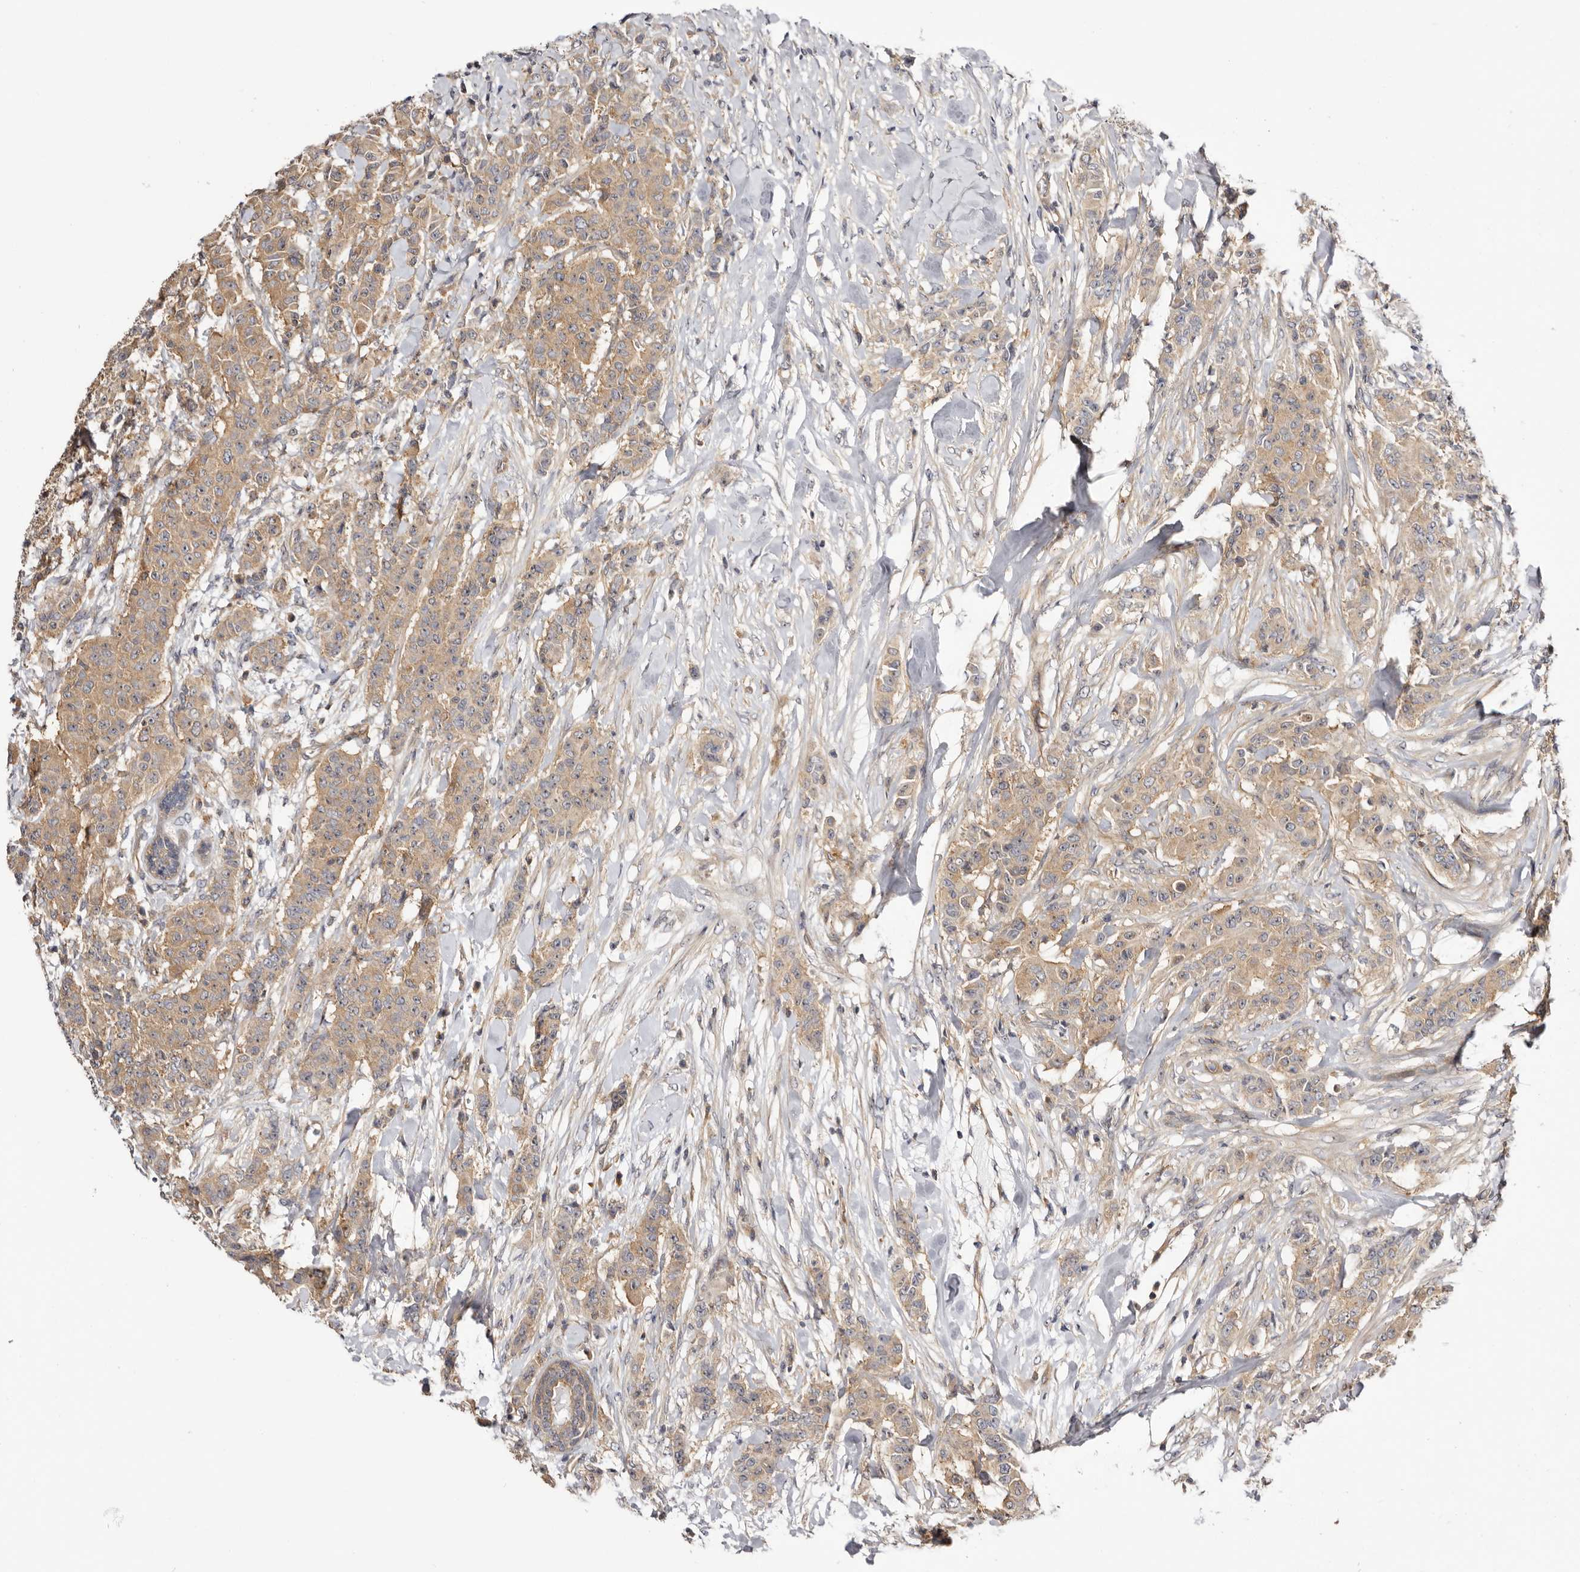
{"staining": {"intensity": "moderate", "quantity": ">75%", "location": "cytoplasmic/membranous,nuclear"}, "tissue": "breast cancer", "cell_type": "Tumor cells", "image_type": "cancer", "snomed": [{"axis": "morphology", "description": "Duct carcinoma"}, {"axis": "topography", "description": "Breast"}], "caption": "A micrograph of human breast cancer stained for a protein reveals moderate cytoplasmic/membranous and nuclear brown staining in tumor cells.", "gene": "PANK4", "patient": {"sex": "female", "age": 40}}